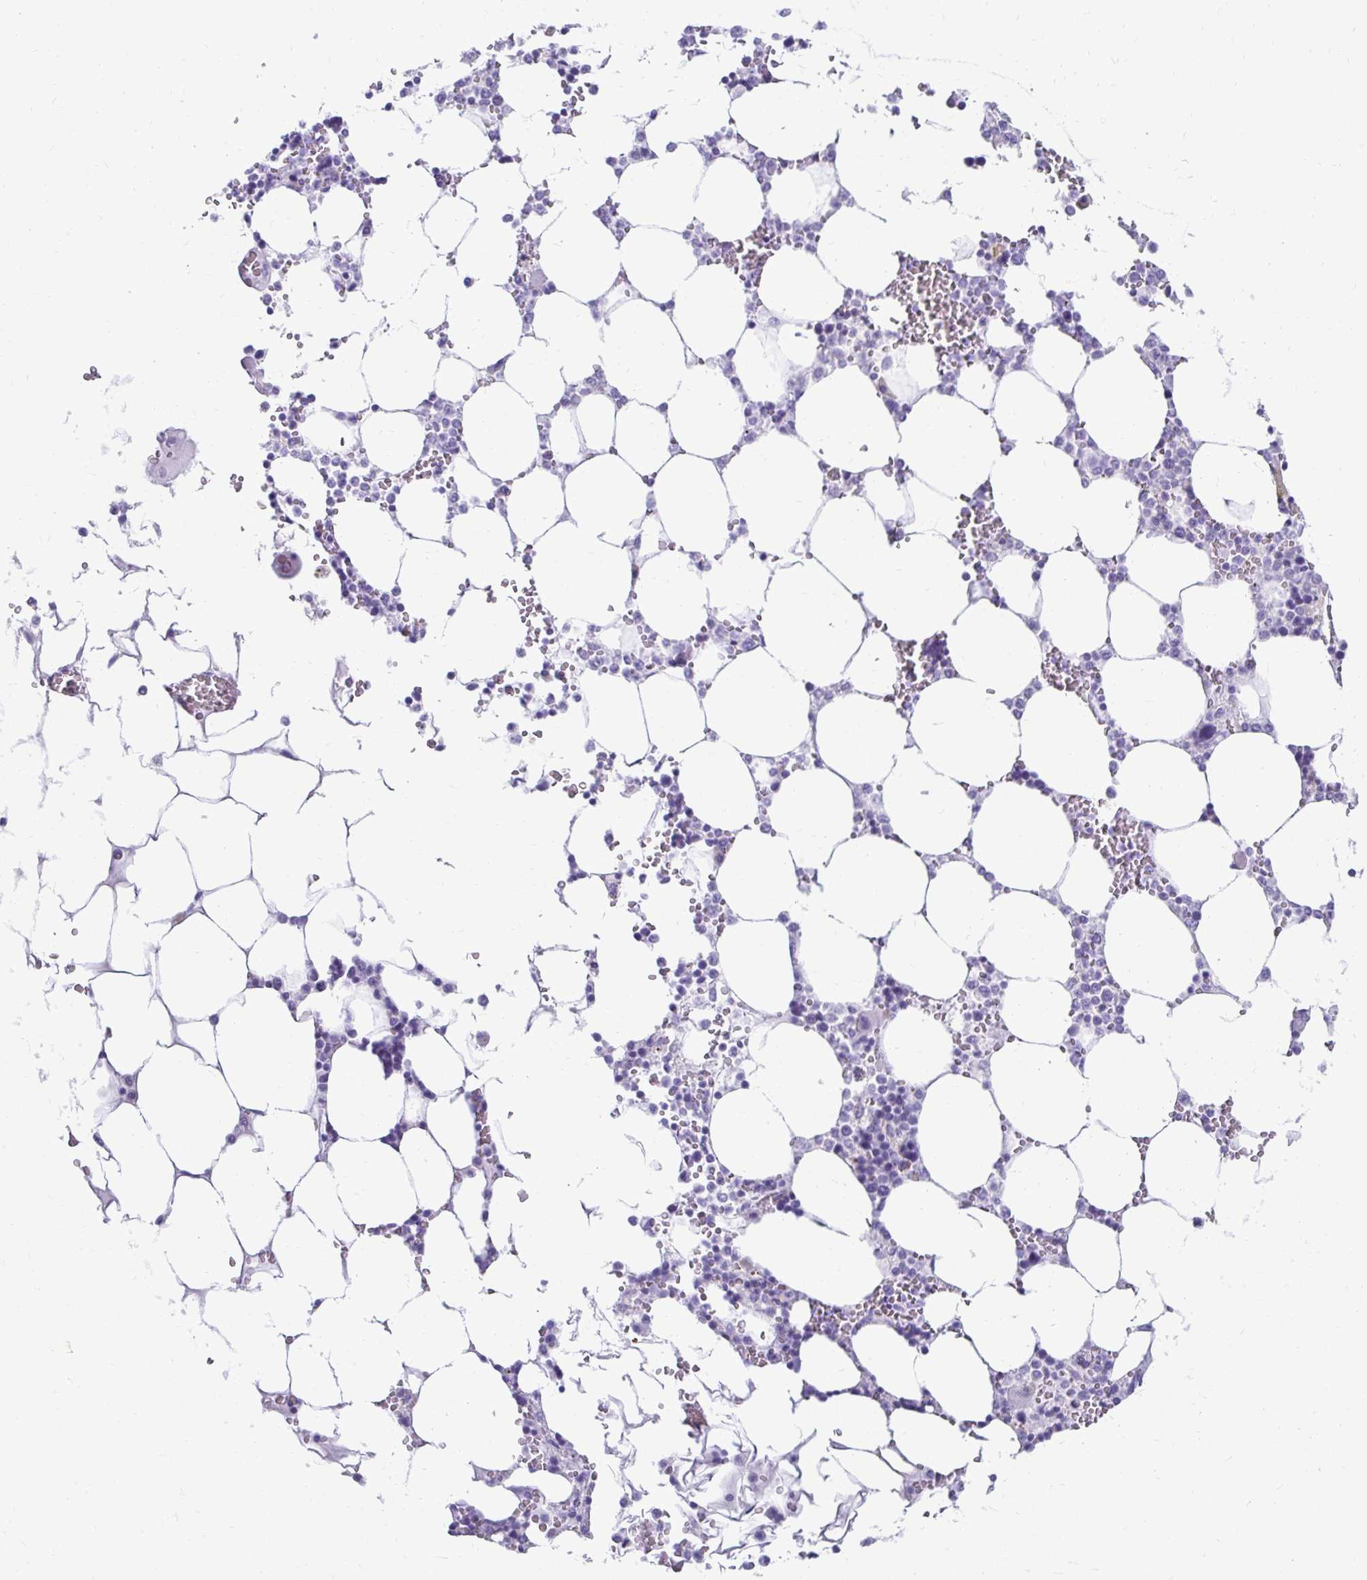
{"staining": {"intensity": "negative", "quantity": "none", "location": "none"}, "tissue": "bone marrow", "cell_type": "Hematopoietic cells", "image_type": "normal", "snomed": [{"axis": "morphology", "description": "Normal tissue, NOS"}, {"axis": "topography", "description": "Bone marrow"}], "caption": "High power microscopy photomicrograph of an immunohistochemistry (IHC) photomicrograph of unremarkable bone marrow, revealing no significant staining in hematopoietic cells. The staining is performed using DAB (3,3'-diaminobenzidine) brown chromogen with nuclei counter-stained in using hematoxylin.", "gene": "CST6", "patient": {"sex": "male", "age": 64}}